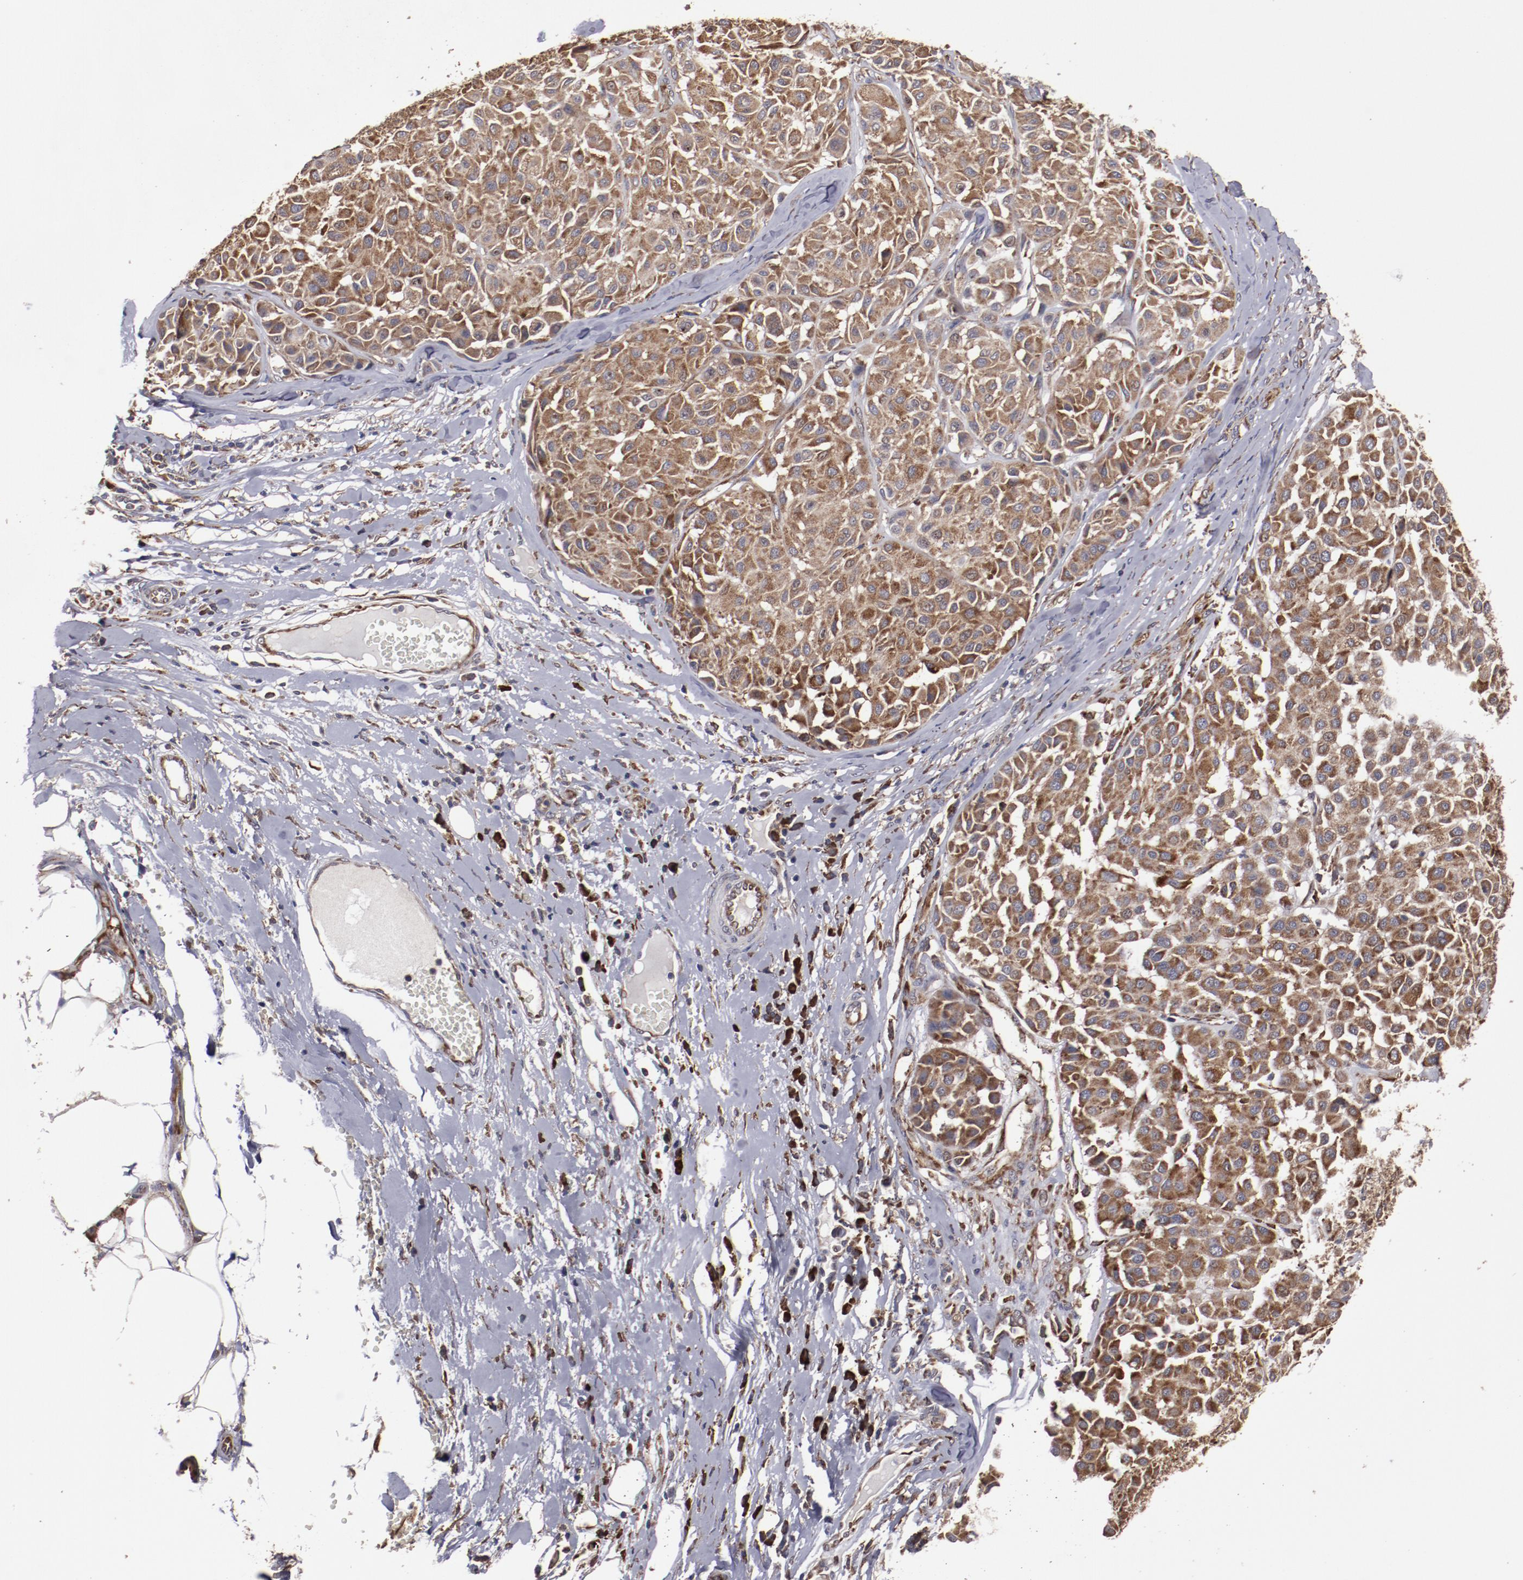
{"staining": {"intensity": "strong", "quantity": ">75%", "location": "cytoplasmic/membranous"}, "tissue": "melanoma", "cell_type": "Tumor cells", "image_type": "cancer", "snomed": [{"axis": "morphology", "description": "Malignant melanoma, Metastatic site"}, {"axis": "topography", "description": "Soft tissue"}], "caption": "Immunohistochemical staining of human melanoma reveals strong cytoplasmic/membranous protein positivity in about >75% of tumor cells. (brown staining indicates protein expression, while blue staining denotes nuclei).", "gene": "RPS4Y1", "patient": {"sex": "male", "age": 41}}